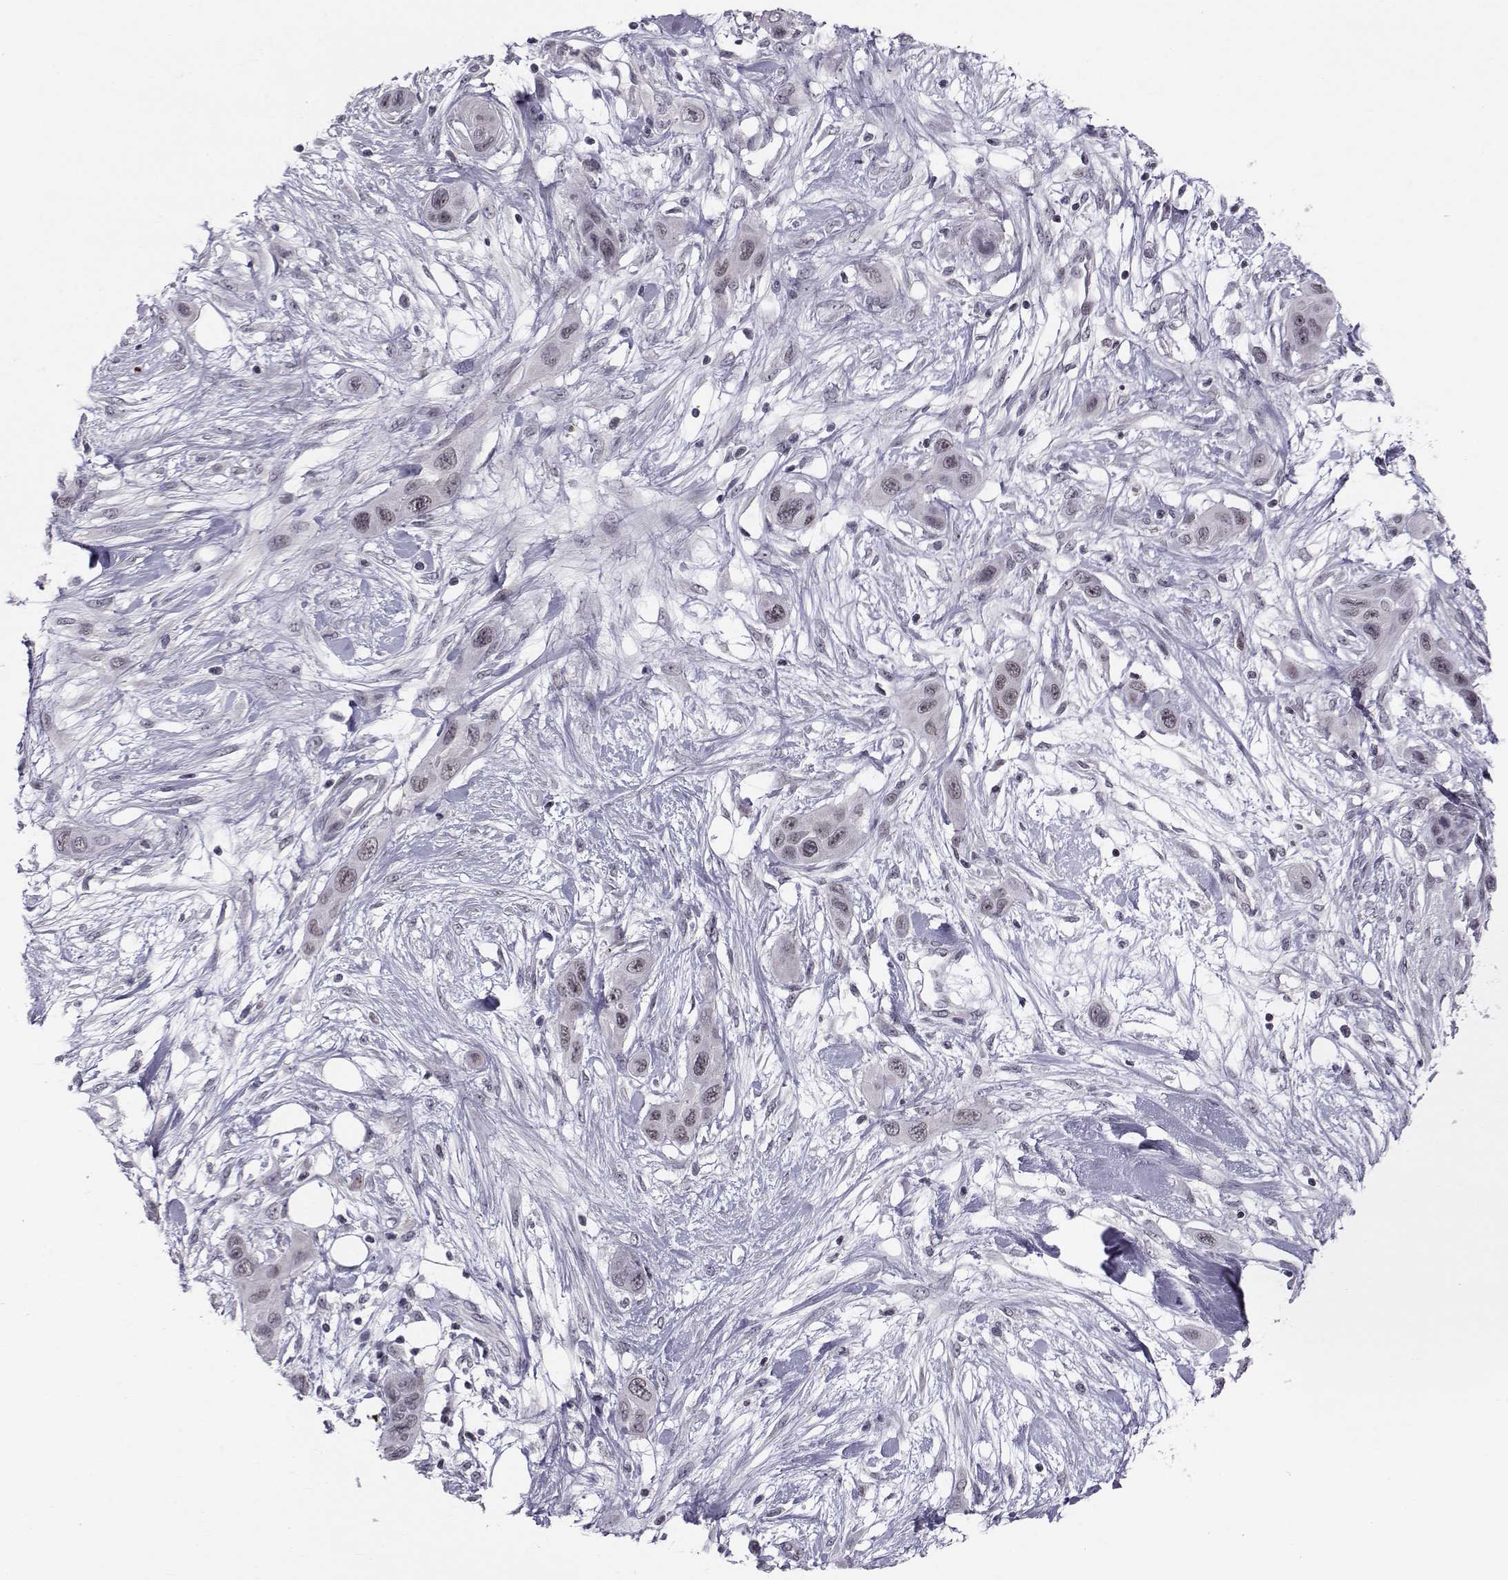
{"staining": {"intensity": "negative", "quantity": "none", "location": "none"}, "tissue": "skin cancer", "cell_type": "Tumor cells", "image_type": "cancer", "snomed": [{"axis": "morphology", "description": "Squamous cell carcinoma, NOS"}, {"axis": "topography", "description": "Skin"}], "caption": "This is an IHC photomicrograph of human skin cancer (squamous cell carcinoma). There is no expression in tumor cells.", "gene": "MARCHF4", "patient": {"sex": "male", "age": 79}}